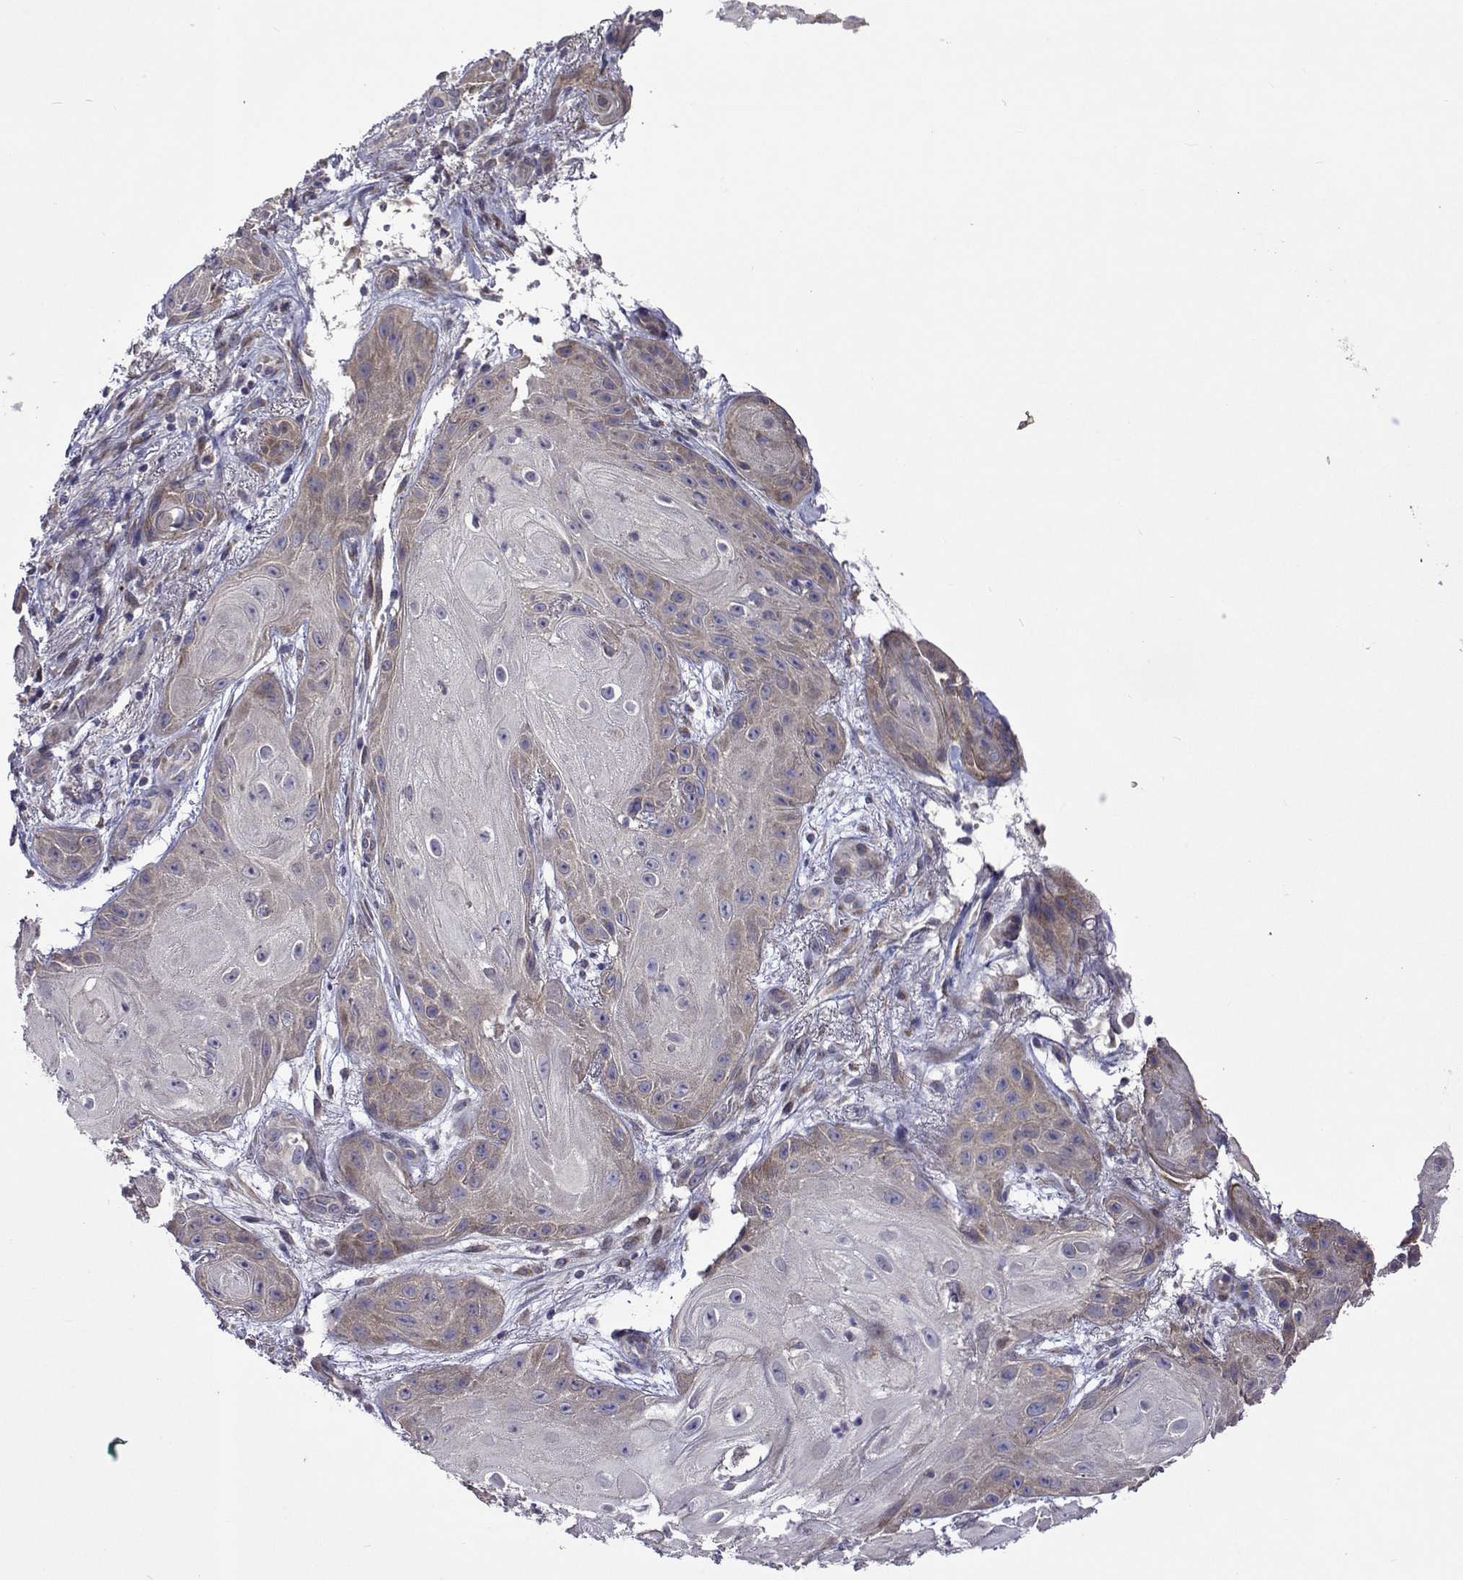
{"staining": {"intensity": "weak", "quantity": "25%-75%", "location": "cytoplasmic/membranous"}, "tissue": "skin cancer", "cell_type": "Tumor cells", "image_type": "cancer", "snomed": [{"axis": "morphology", "description": "Squamous cell carcinoma, NOS"}, {"axis": "topography", "description": "Skin"}], "caption": "A brown stain highlights weak cytoplasmic/membranous positivity of a protein in human skin squamous cell carcinoma tumor cells.", "gene": "TARBP2", "patient": {"sex": "male", "age": 62}}